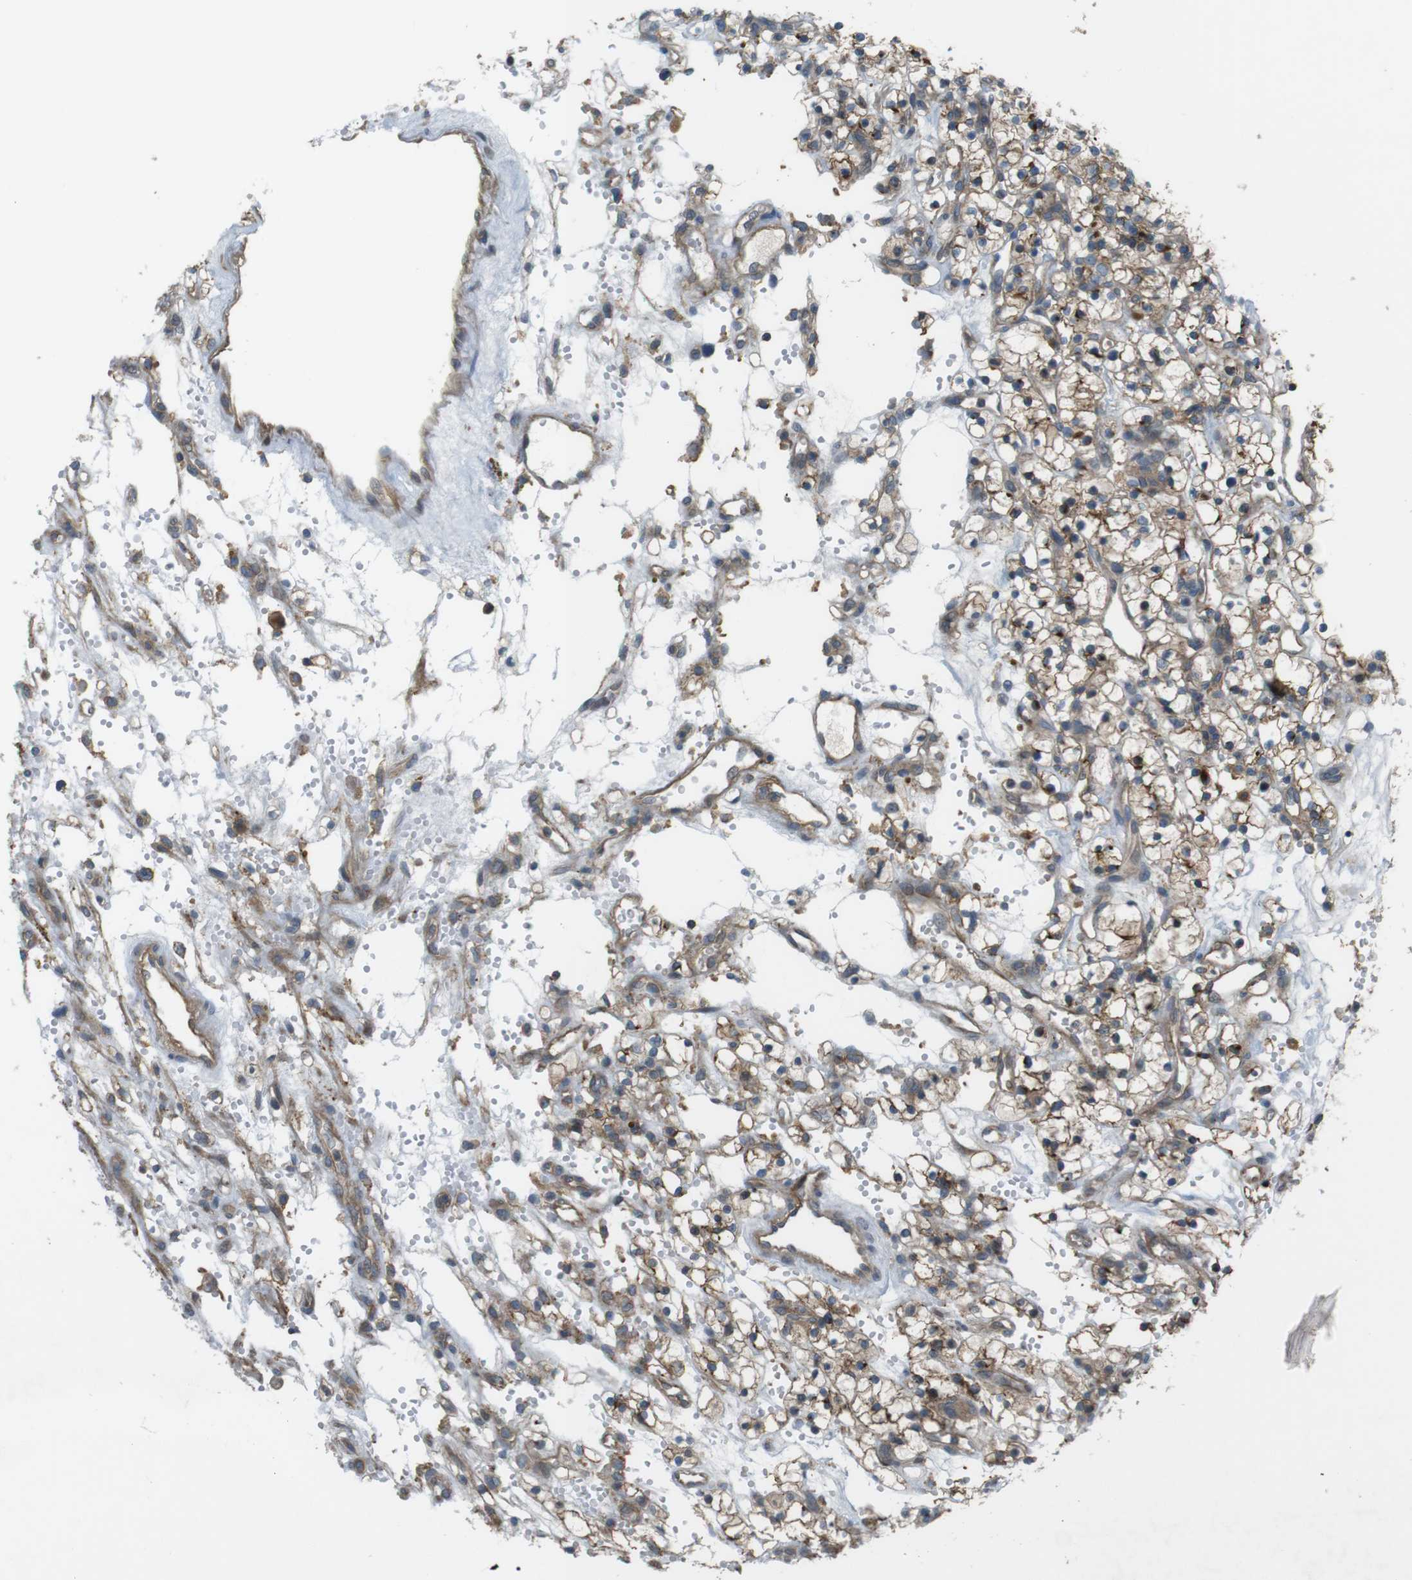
{"staining": {"intensity": "moderate", "quantity": ">75%", "location": "cytoplasmic/membranous"}, "tissue": "renal cancer", "cell_type": "Tumor cells", "image_type": "cancer", "snomed": [{"axis": "morphology", "description": "Adenocarcinoma, NOS"}, {"axis": "topography", "description": "Kidney"}], "caption": "Immunohistochemical staining of renal cancer reveals moderate cytoplasmic/membranous protein expression in about >75% of tumor cells.", "gene": "DDAH2", "patient": {"sex": "female", "age": 57}}